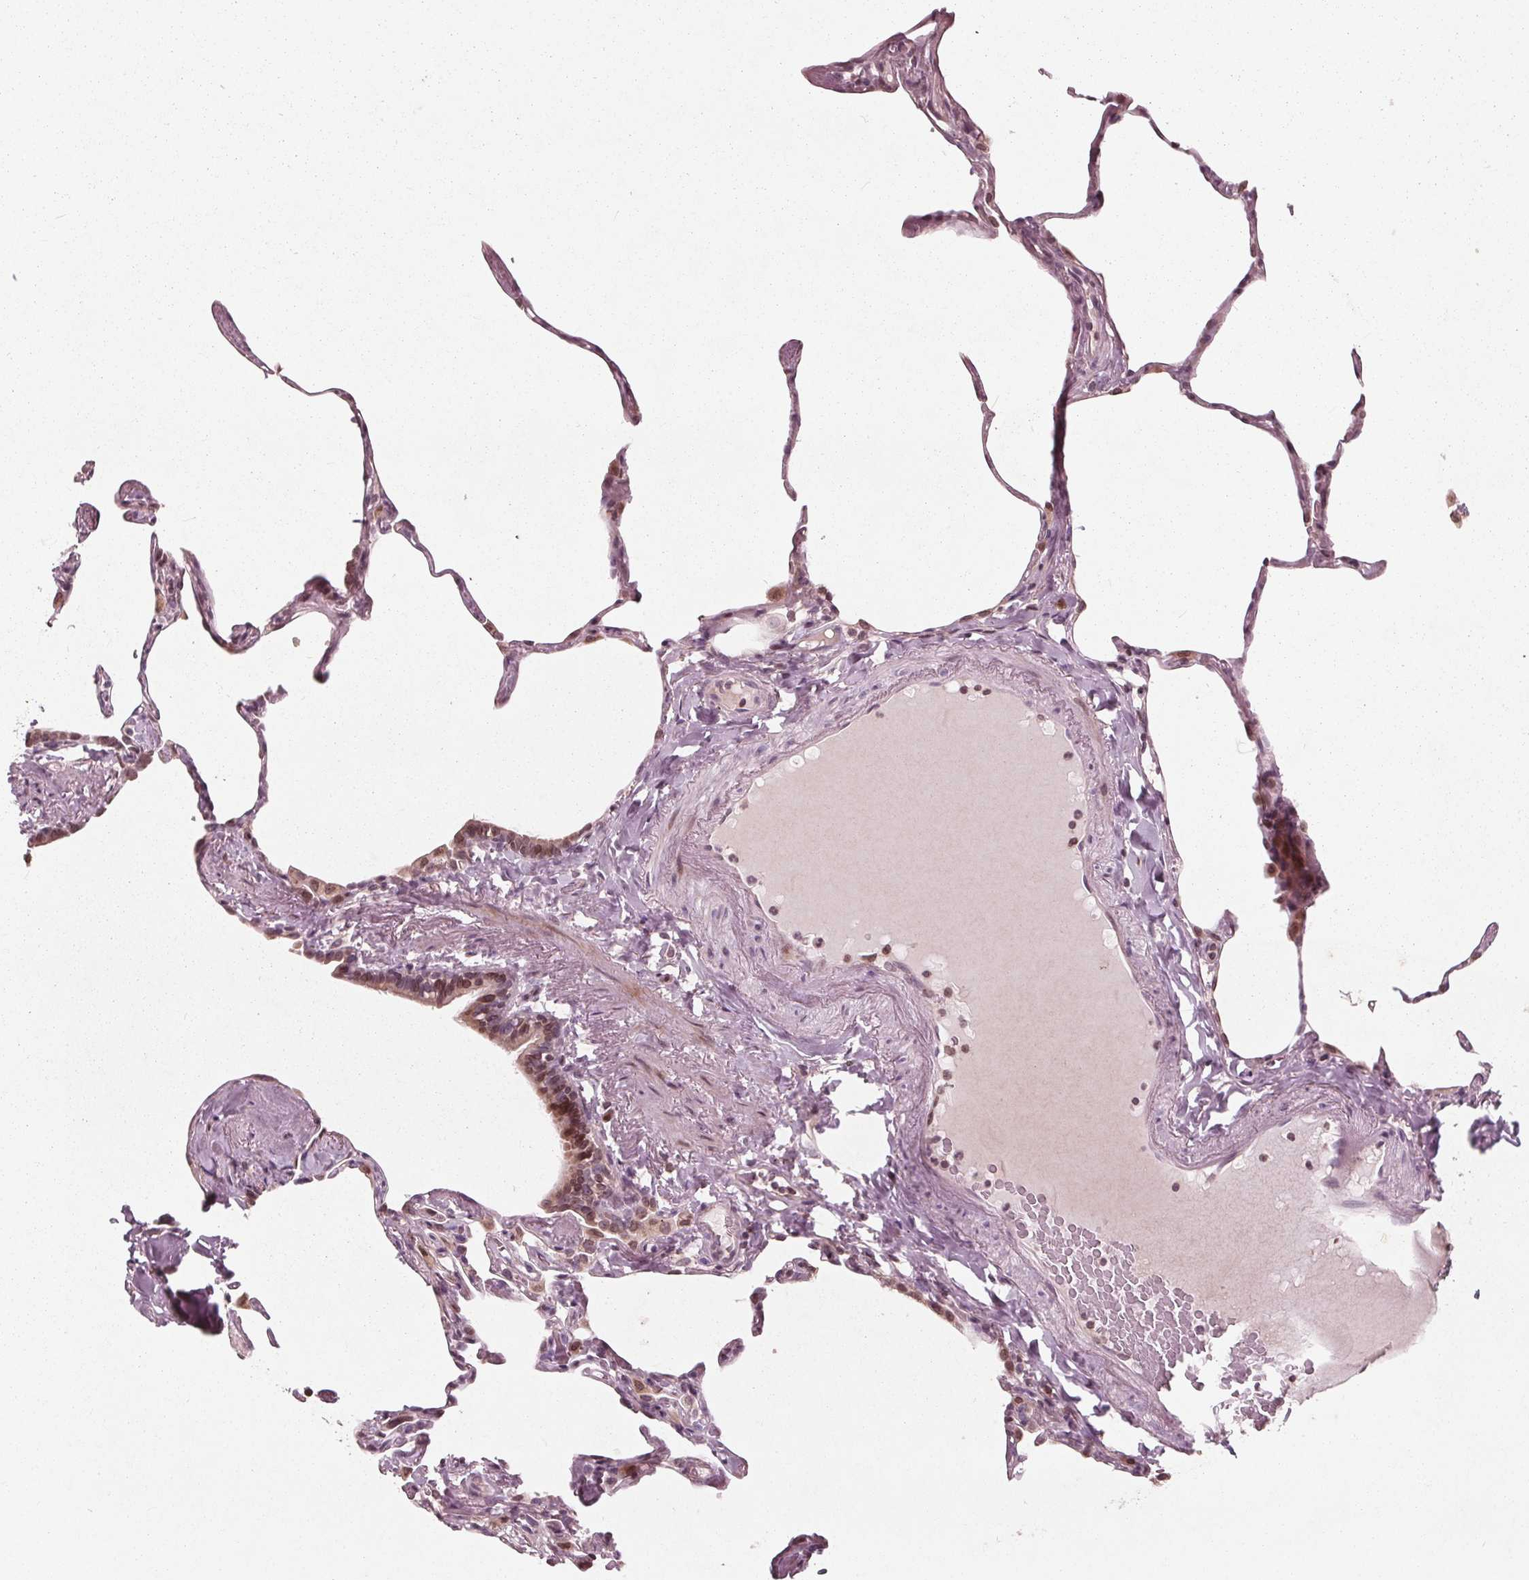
{"staining": {"intensity": "moderate", "quantity": "25%-75%", "location": "nuclear"}, "tissue": "lung", "cell_type": "Alveolar cells", "image_type": "normal", "snomed": [{"axis": "morphology", "description": "Normal tissue, NOS"}, {"axis": "topography", "description": "Lung"}], "caption": "Immunohistochemistry (IHC) micrograph of benign lung: lung stained using IHC demonstrates medium levels of moderate protein expression localized specifically in the nuclear of alveolar cells, appearing as a nuclear brown color.", "gene": "NUP210", "patient": {"sex": "male", "age": 65}}